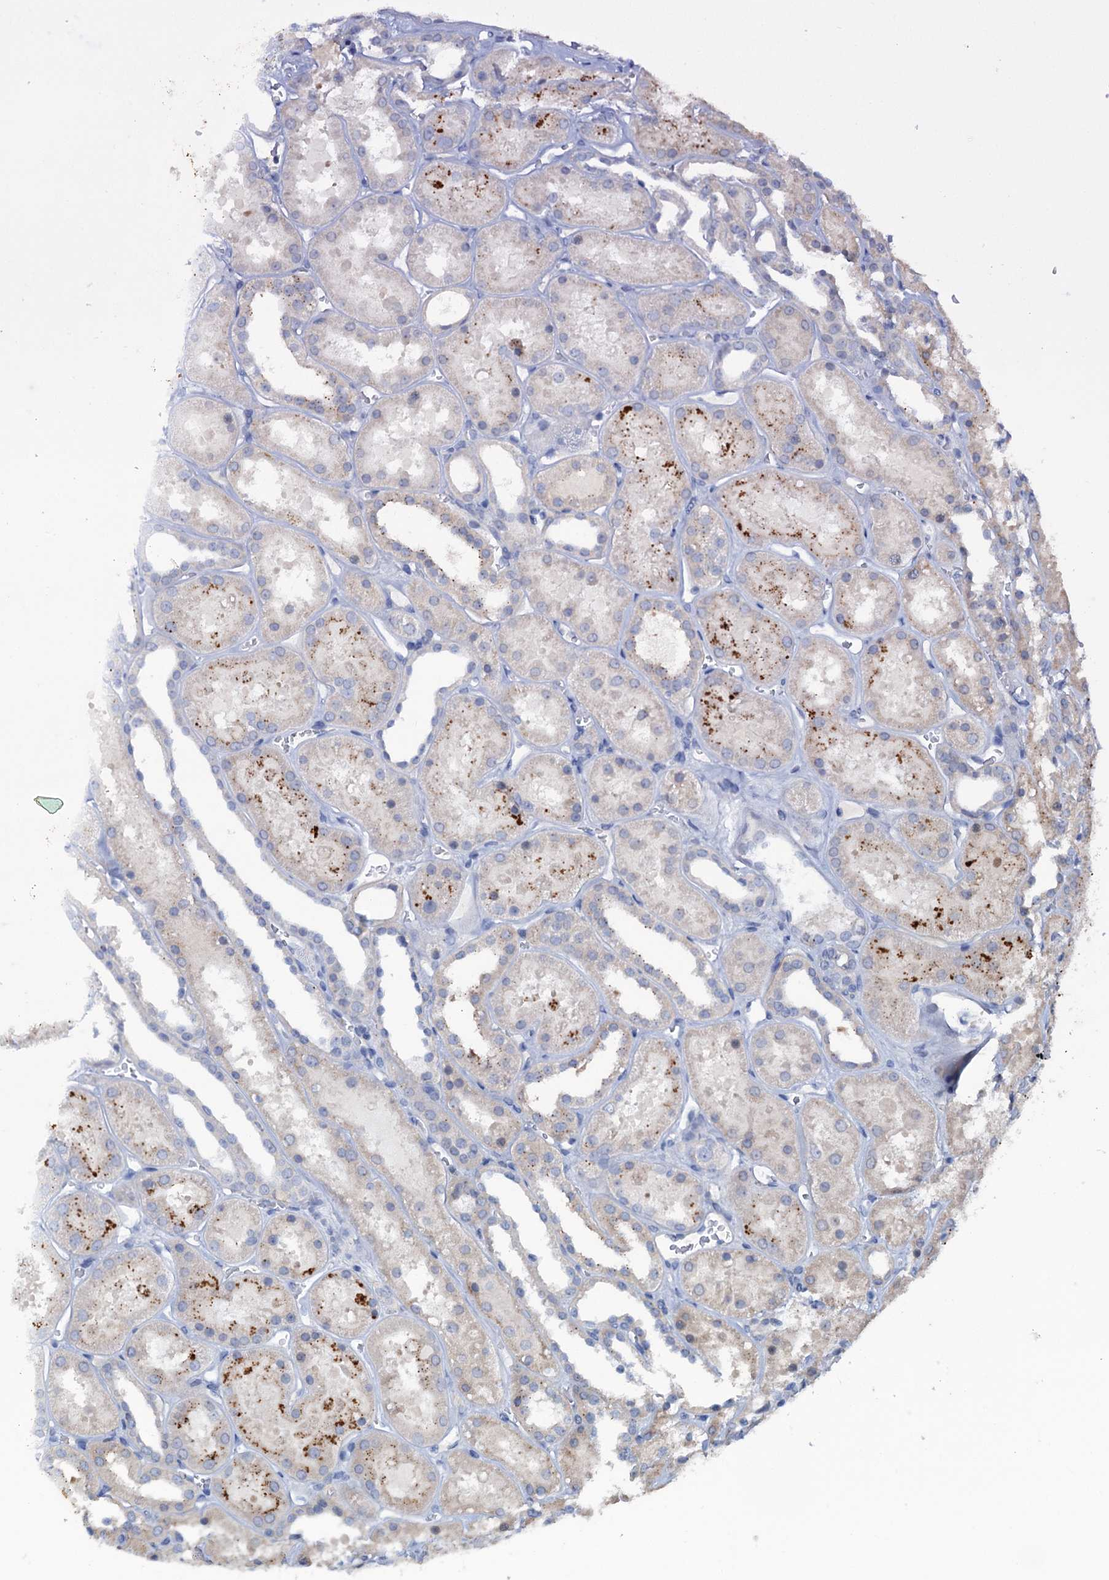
{"staining": {"intensity": "negative", "quantity": "none", "location": "none"}, "tissue": "kidney", "cell_type": "Cells in glomeruli", "image_type": "normal", "snomed": [{"axis": "morphology", "description": "Normal tissue, NOS"}, {"axis": "topography", "description": "Kidney"}], "caption": "Kidney stained for a protein using immunohistochemistry (IHC) shows no expression cells in glomeruli.", "gene": "FAM111B", "patient": {"sex": "female", "age": 41}}